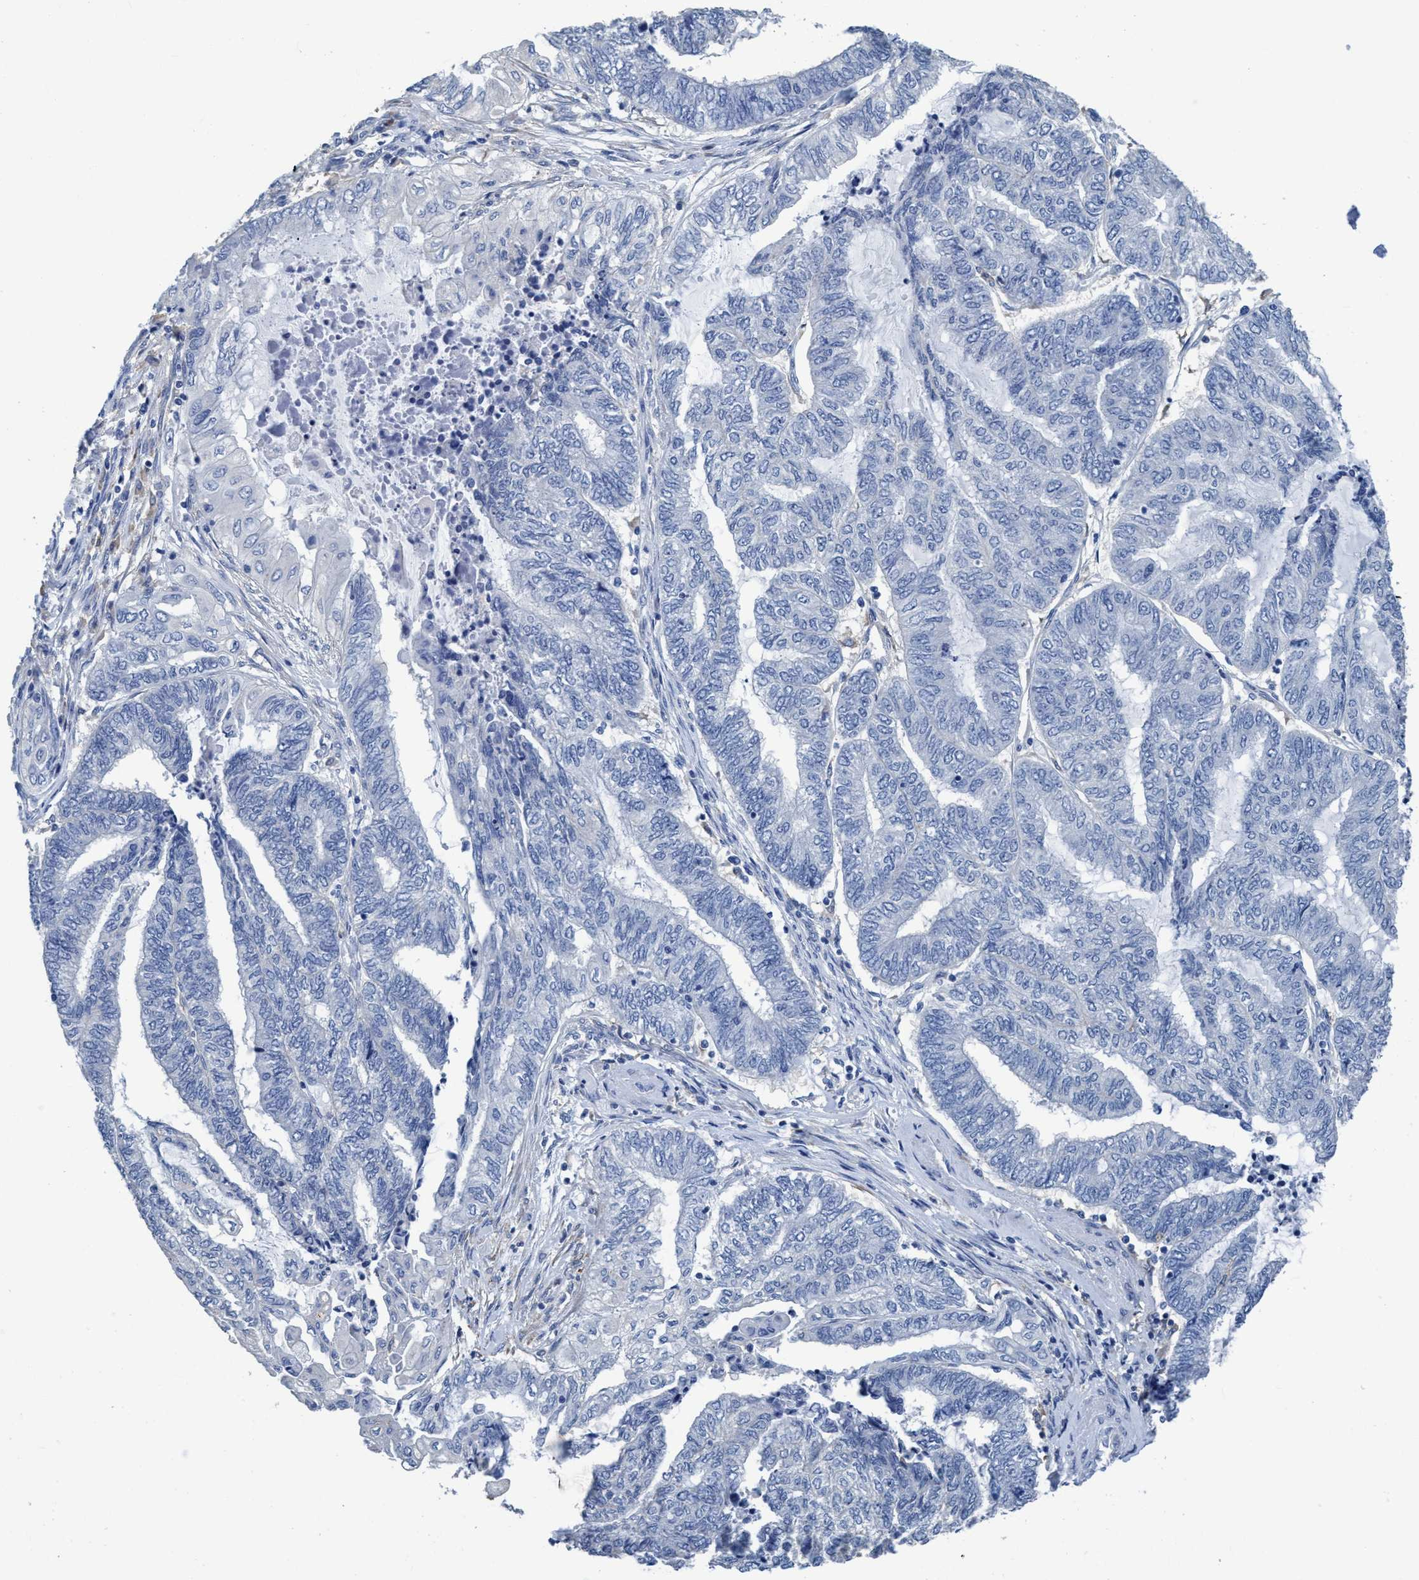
{"staining": {"intensity": "negative", "quantity": "none", "location": "none"}, "tissue": "endometrial cancer", "cell_type": "Tumor cells", "image_type": "cancer", "snomed": [{"axis": "morphology", "description": "Adenocarcinoma, NOS"}, {"axis": "topography", "description": "Uterus"}, {"axis": "topography", "description": "Endometrium"}], "caption": "Tumor cells are negative for brown protein staining in endometrial adenocarcinoma.", "gene": "DNAI1", "patient": {"sex": "female", "age": 70}}